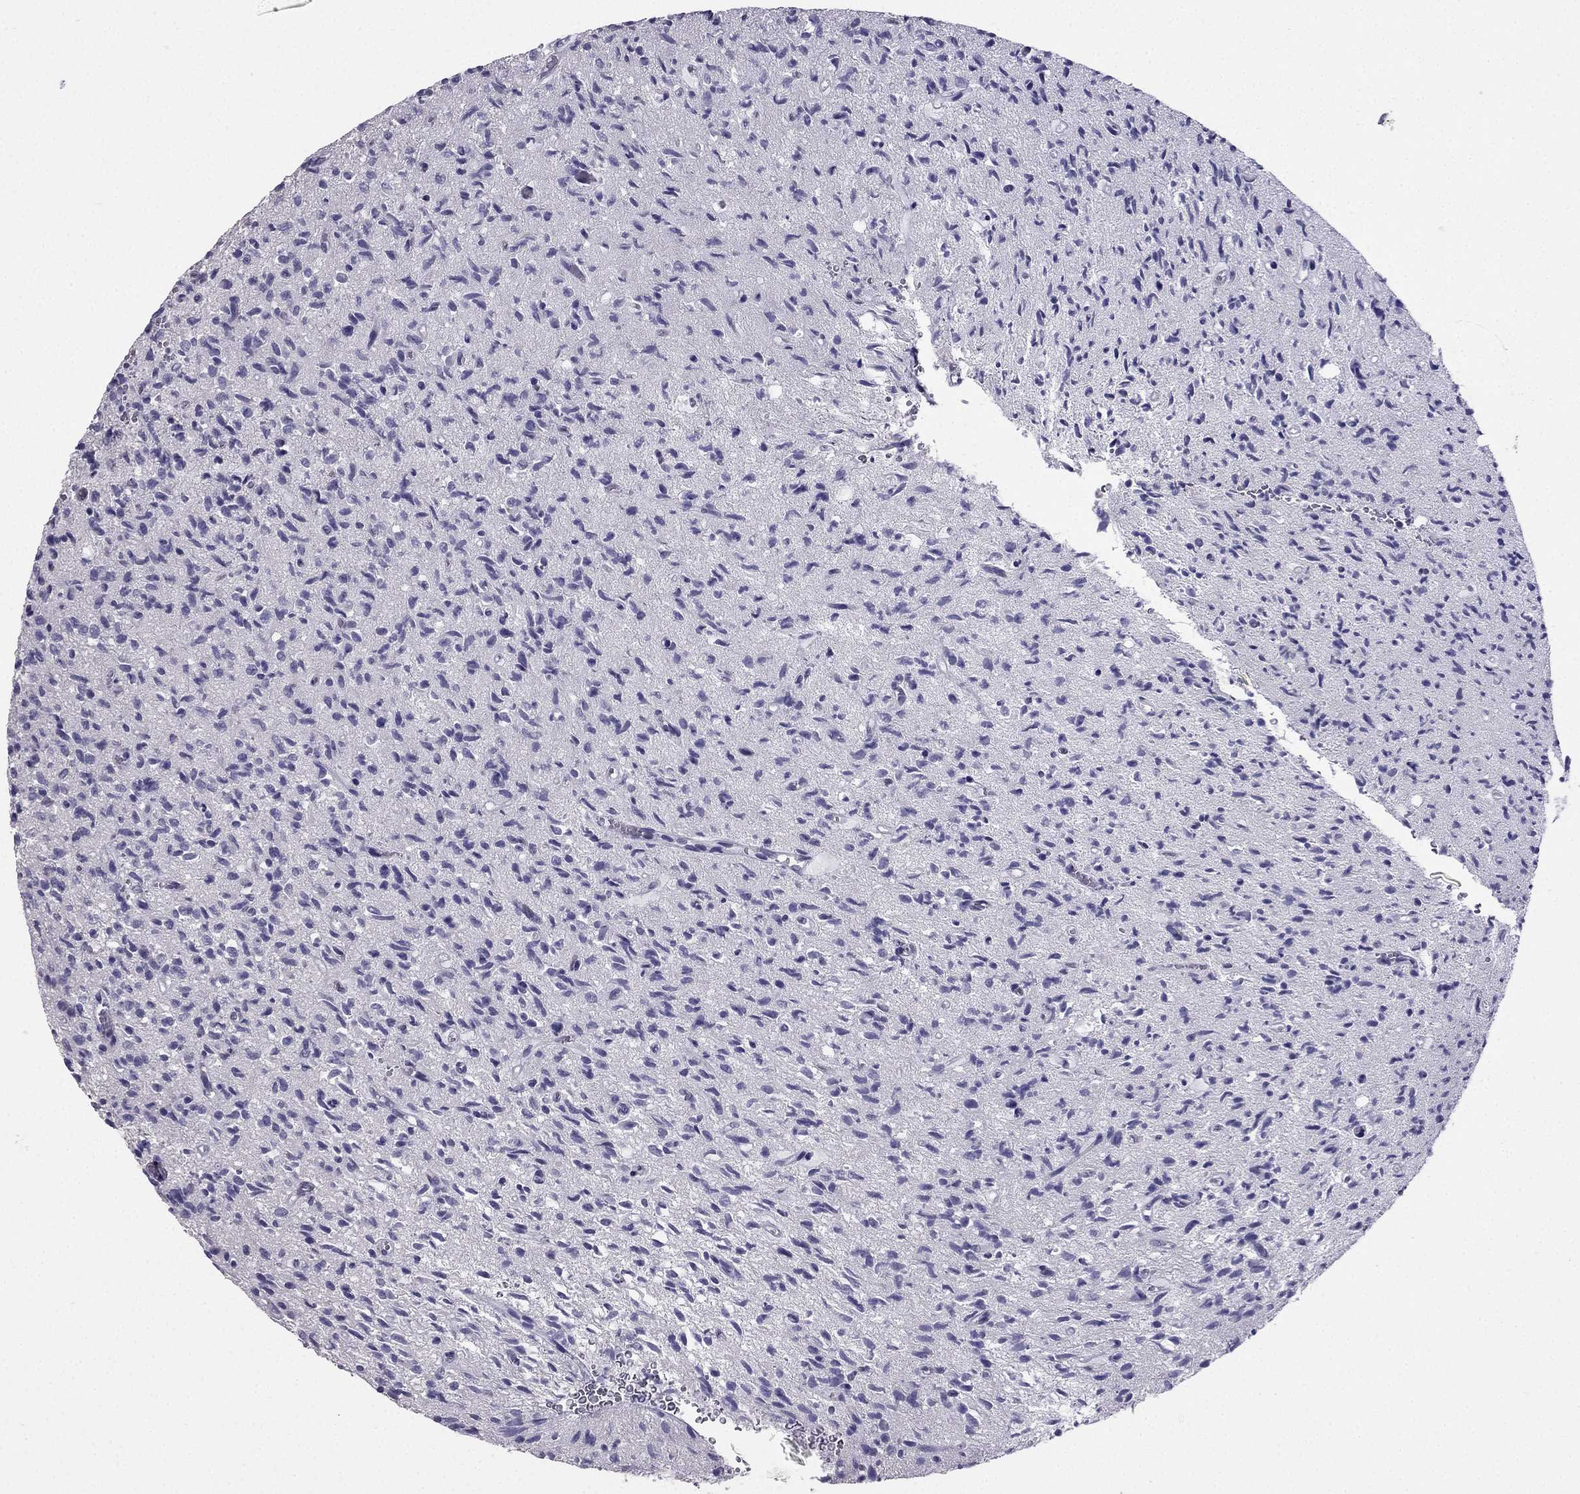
{"staining": {"intensity": "negative", "quantity": "none", "location": "none"}, "tissue": "glioma", "cell_type": "Tumor cells", "image_type": "cancer", "snomed": [{"axis": "morphology", "description": "Glioma, malignant, High grade"}, {"axis": "topography", "description": "Brain"}], "caption": "This is a photomicrograph of IHC staining of glioma, which shows no positivity in tumor cells.", "gene": "ARID3A", "patient": {"sex": "male", "age": 64}}